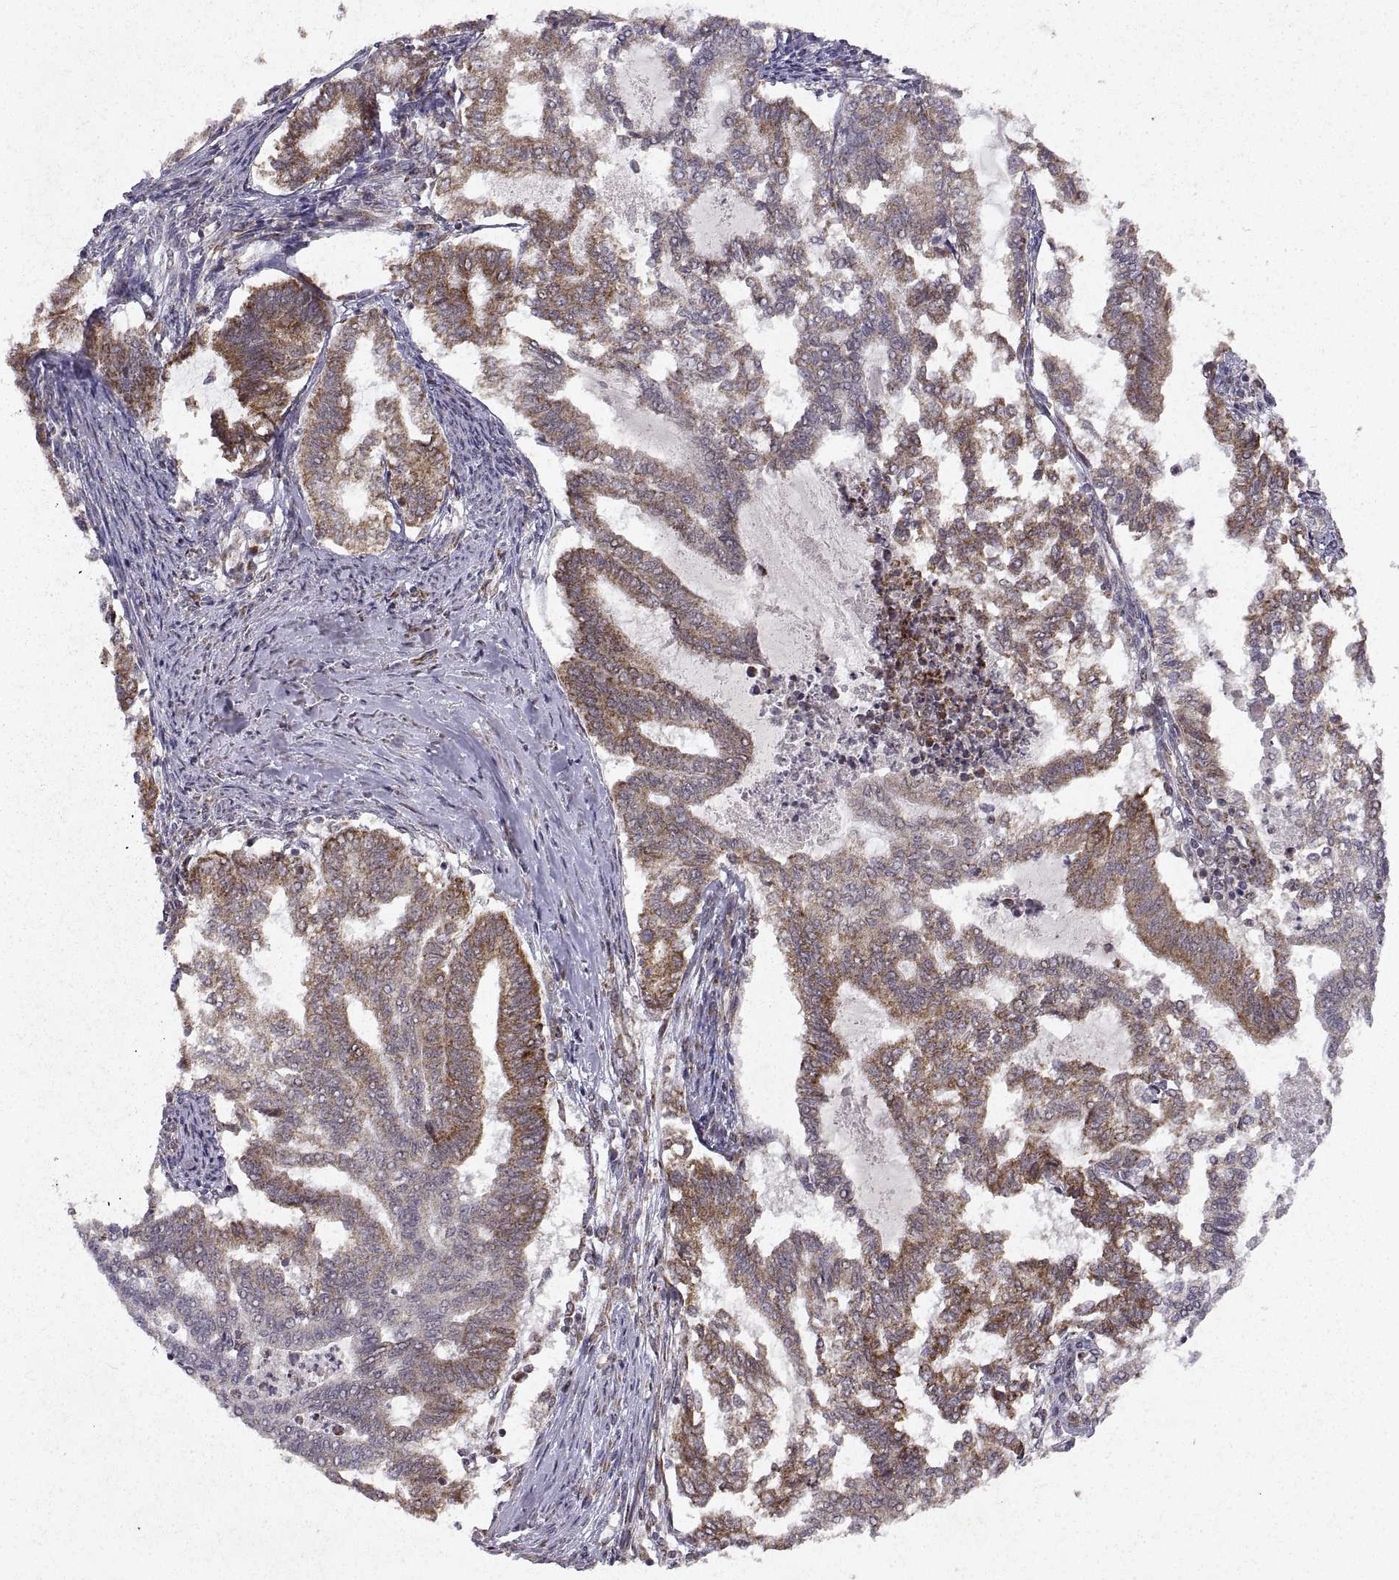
{"staining": {"intensity": "moderate", "quantity": "25%-75%", "location": "cytoplasmic/membranous"}, "tissue": "endometrial cancer", "cell_type": "Tumor cells", "image_type": "cancer", "snomed": [{"axis": "morphology", "description": "Adenocarcinoma, NOS"}, {"axis": "topography", "description": "Endometrium"}], "caption": "Immunohistochemical staining of human endometrial adenocarcinoma demonstrates medium levels of moderate cytoplasmic/membranous protein positivity in about 25%-75% of tumor cells.", "gene": "MANBAL", "patient": {"sex": "female", "age": 79}}